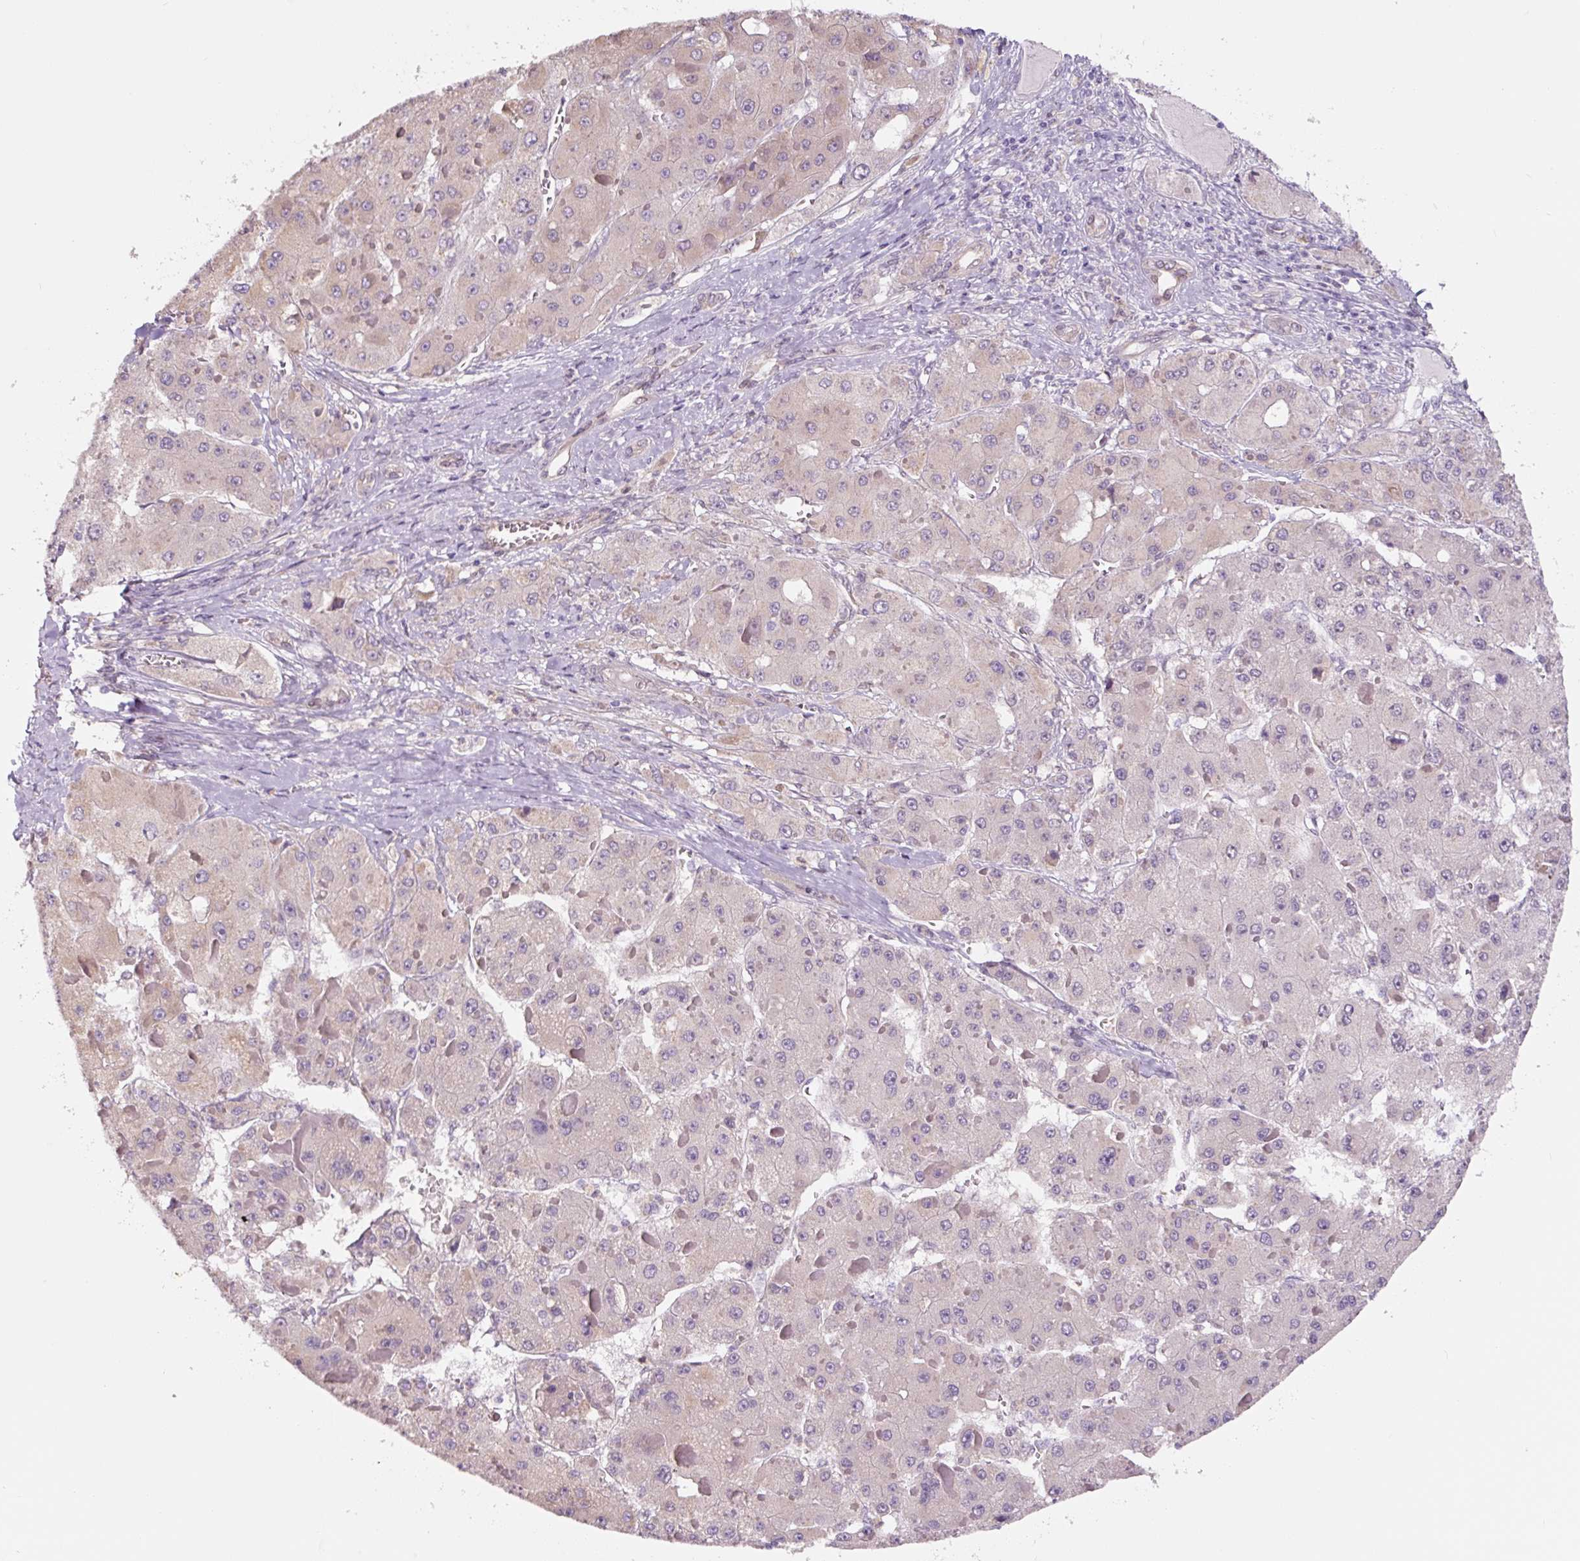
{"staining": {"intensity": "negative", "quantity": "none", "location": "none"}, "tissue": "liver cancer", "cell_type": "Tumor cells", "image_type": "cancer", "snomed": [{"axis": "morphology", "description": "Carcinoma, Hepatocellular, NOS"}, {"axis": "topography", "description": "Liver"}], "caption": "Tumor cells show no significant positivity in liver hepatocellular carcinoma.", "gene": "ASRGL1", "patient": {"sex": "female", "age": 73}}